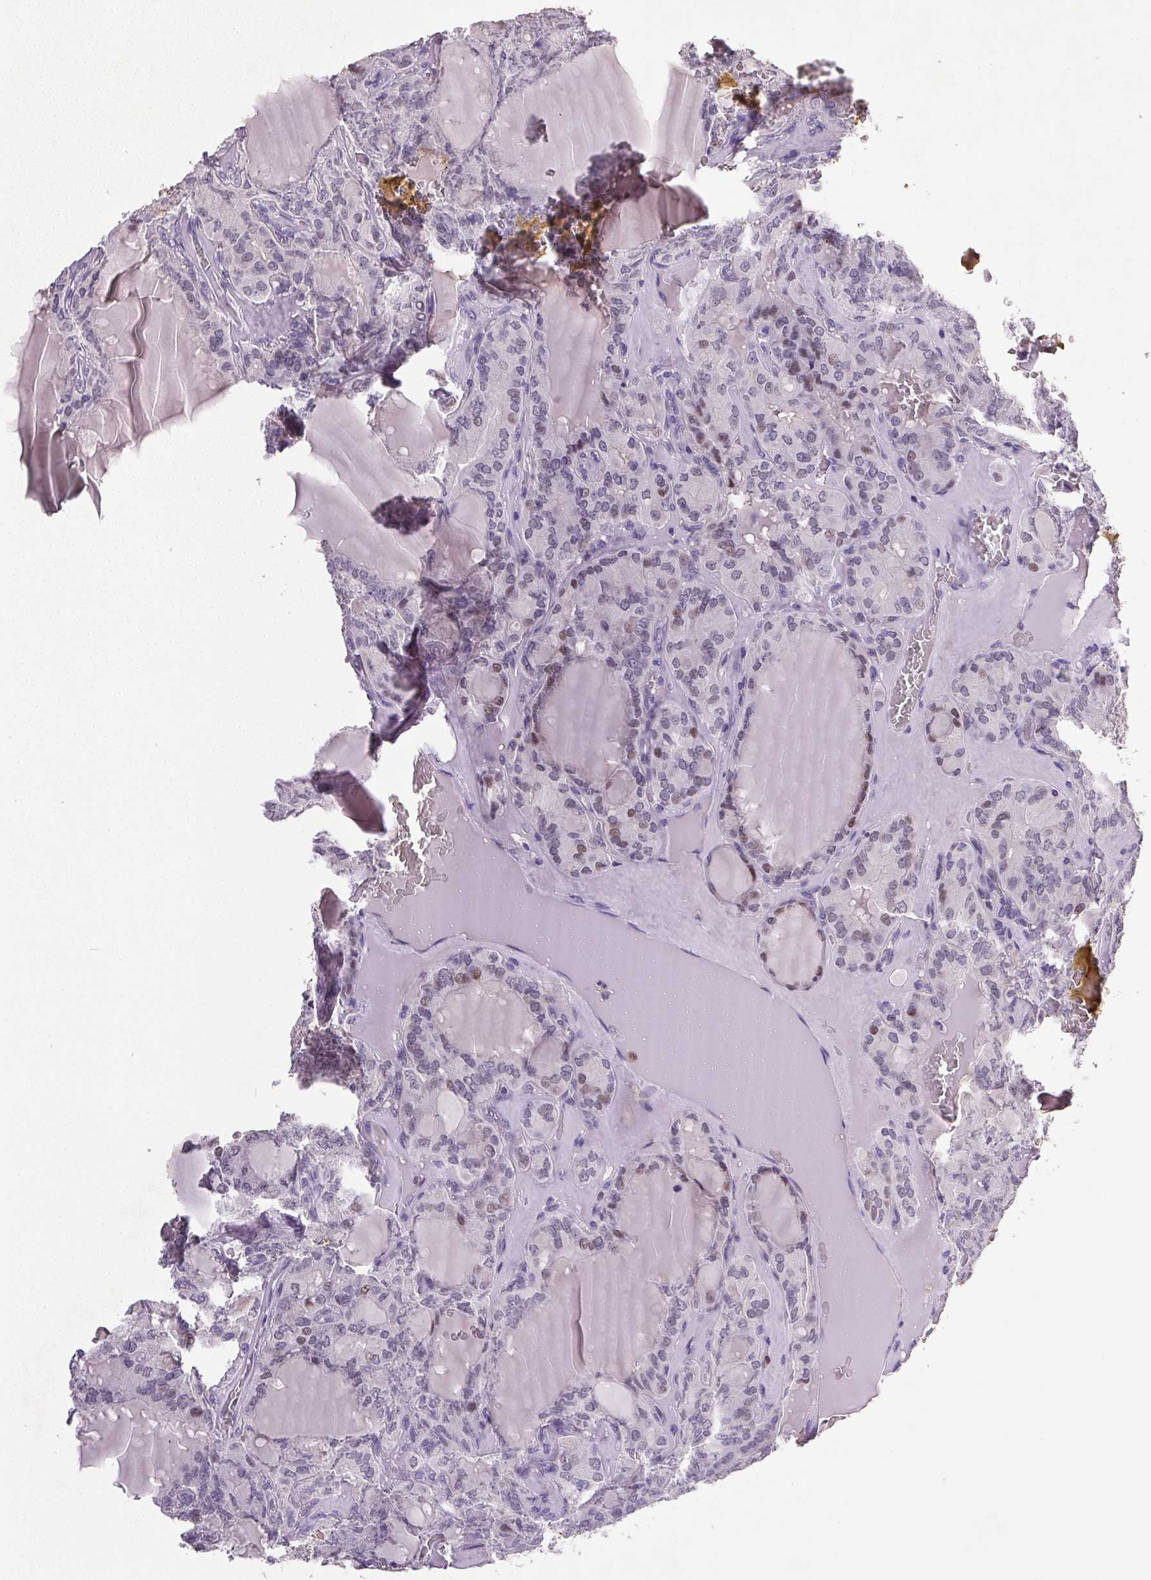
{"staining": {"intensity": "weak", "quantity": "<25%", "location": "nuclear"}, "tissue": "thyroid cancer", "cell_type": "Tumor cells", "image_type": "cancer", "snomed": [{"axis": "morphology", "description": "Papillary adenocarcinoma, NOS"}, {"axis": "topography", "description": "Thyroid gland"}], "caption": "This is an IHC photomicrograph of thyroid cancer (papillary adenocarcinoma). There is no staining in tumor cells.", "gene": "TRDN", "patient": {"sex": "male", "age": 87}}